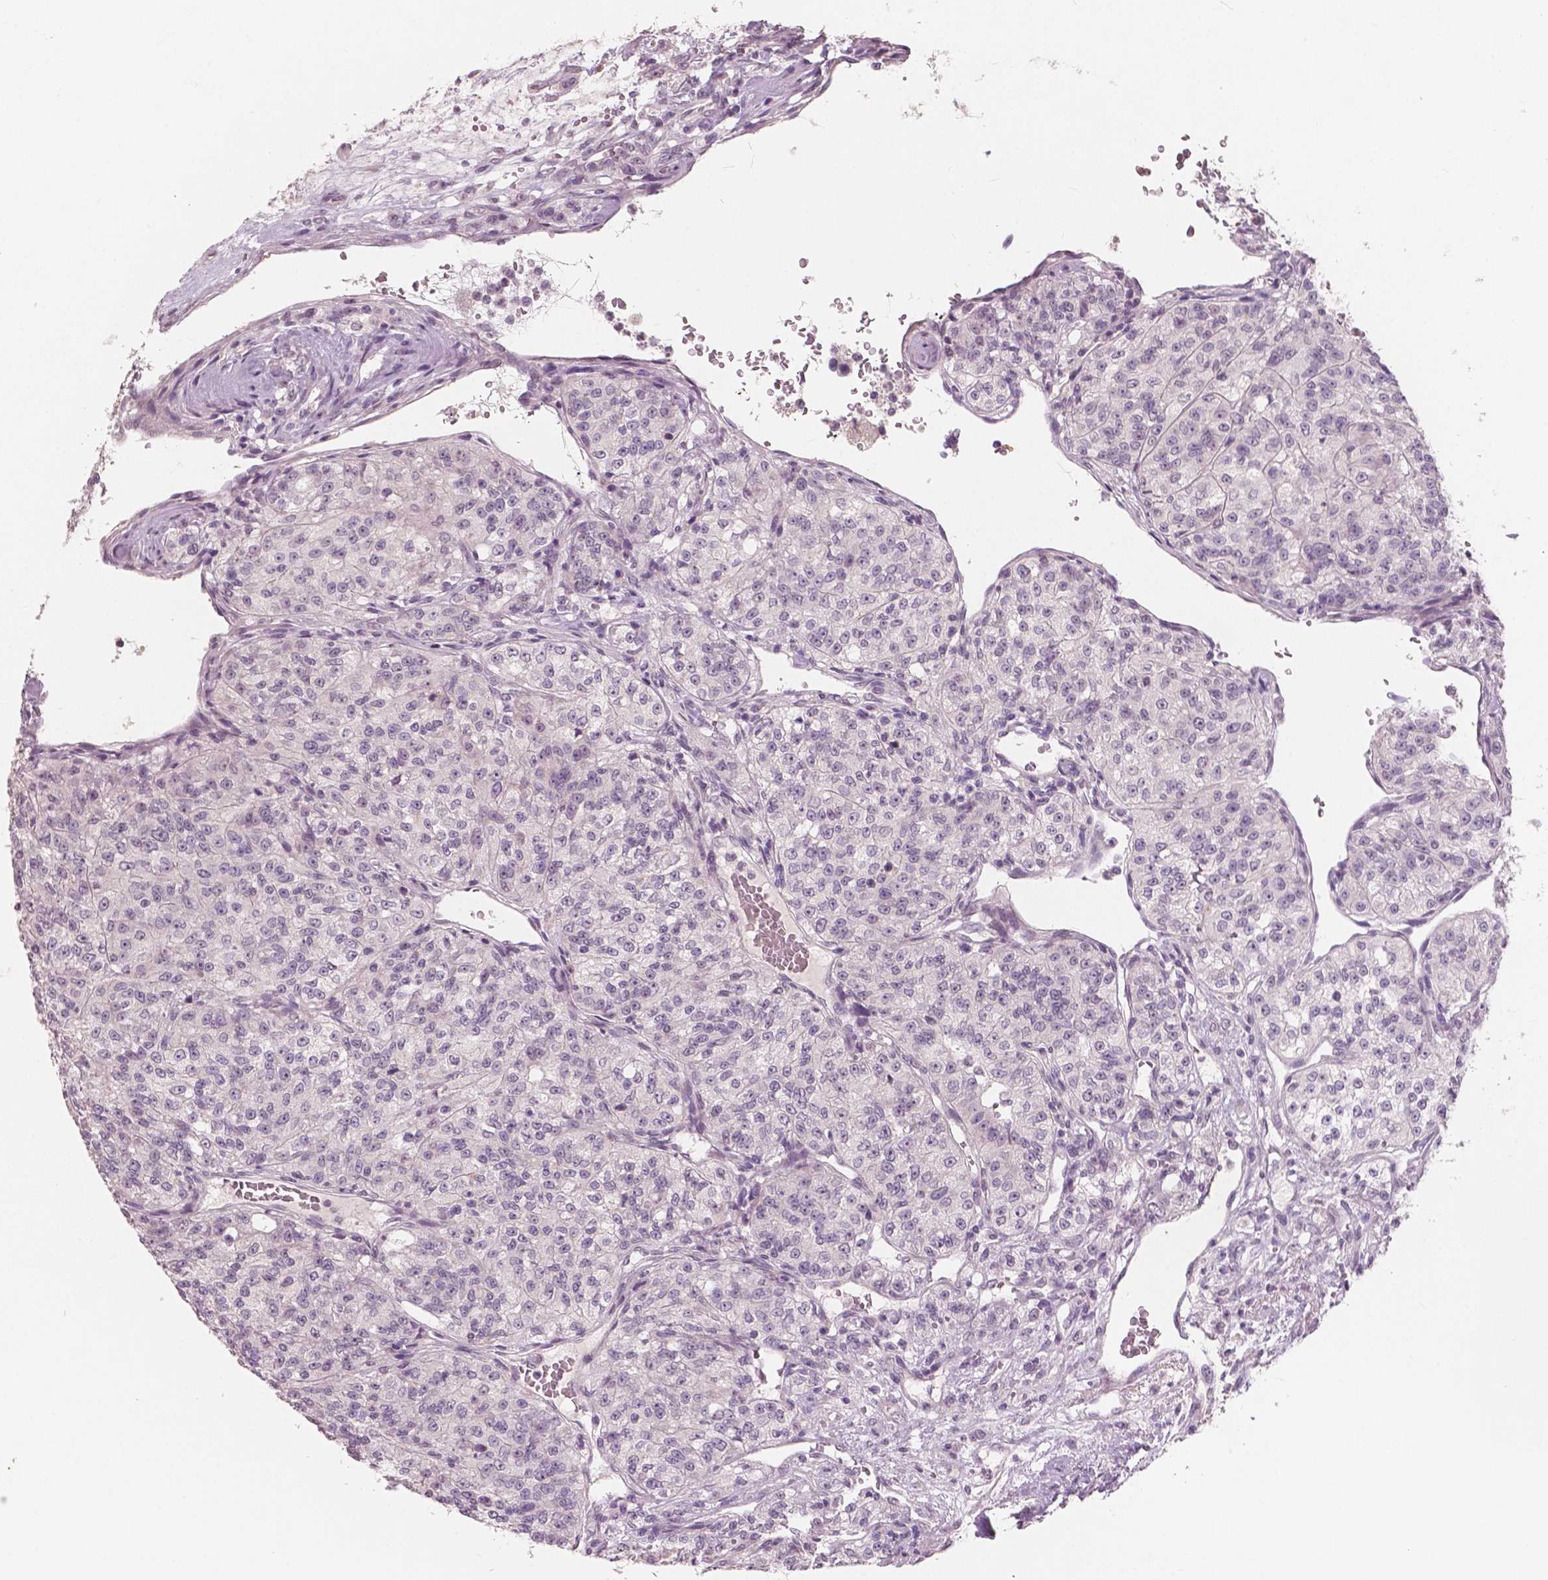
{"staining": {"intensity": "negative", "quantity": "none", "location": "none"}, "tissue": "renal cancer", "cell_type": "Tumor cells", "image_type": "cancer", "snomed": [{"axis": "morphology", "description": "Adenocarcinoma, NOS"}, {"axis": "topography", "description": "Kidney"}], "caption": "This micrograph is of renal adenocarcinoma stained with IHC to label a protein in brown with the nuclei are counter-stained blue. There is no positivity in tumor cells.", "gene": "RNASE7", "patient": {"sex": "female", "age": 63}}